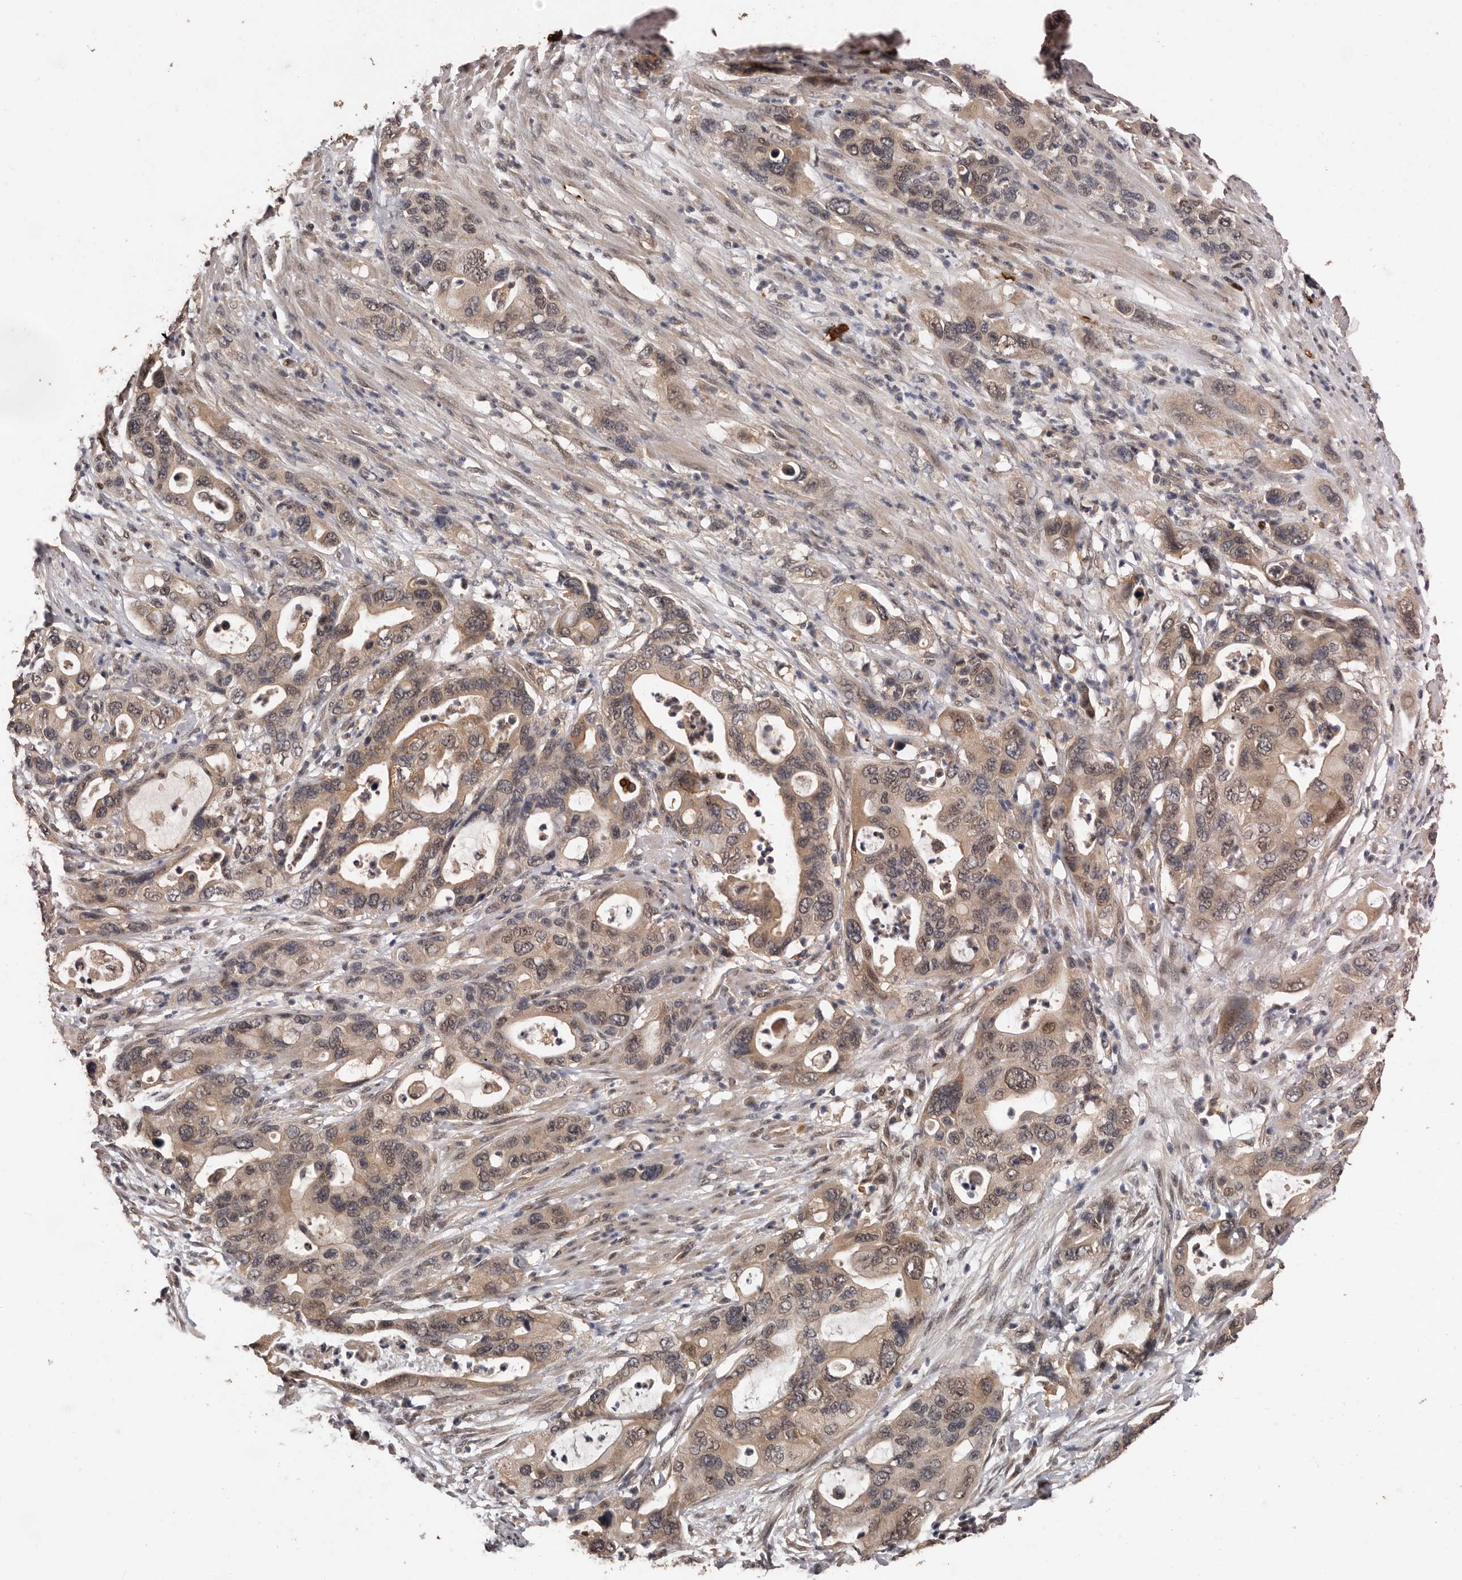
{"staining": {"intensity": "weak", "quantity": ">75%", "location": "cytoplasmic/membranous"}, "tissue": "pancreatic cancer", "cell_type": "Tumor cells", "image_type": "cancer", "snomed": [{"axis": "morphology", "description": "Adenocarcinoma, NOS"}, {"axis": "topography", "description": "Pancreas"}], "caption": "IHC of human pancreatic adenocarcinoma reveals low levels of weak cytoplasmic/membranous positivity in approximately >75% of tumor cells. The staining was performed using DAB (3,3'-diaminobenzidine), with brown indicating positive protein expression. Nuclei are stained blue with hematoxylin.", "gene": "VPS37A", "patient": {"sex": "female", "age": 71}}